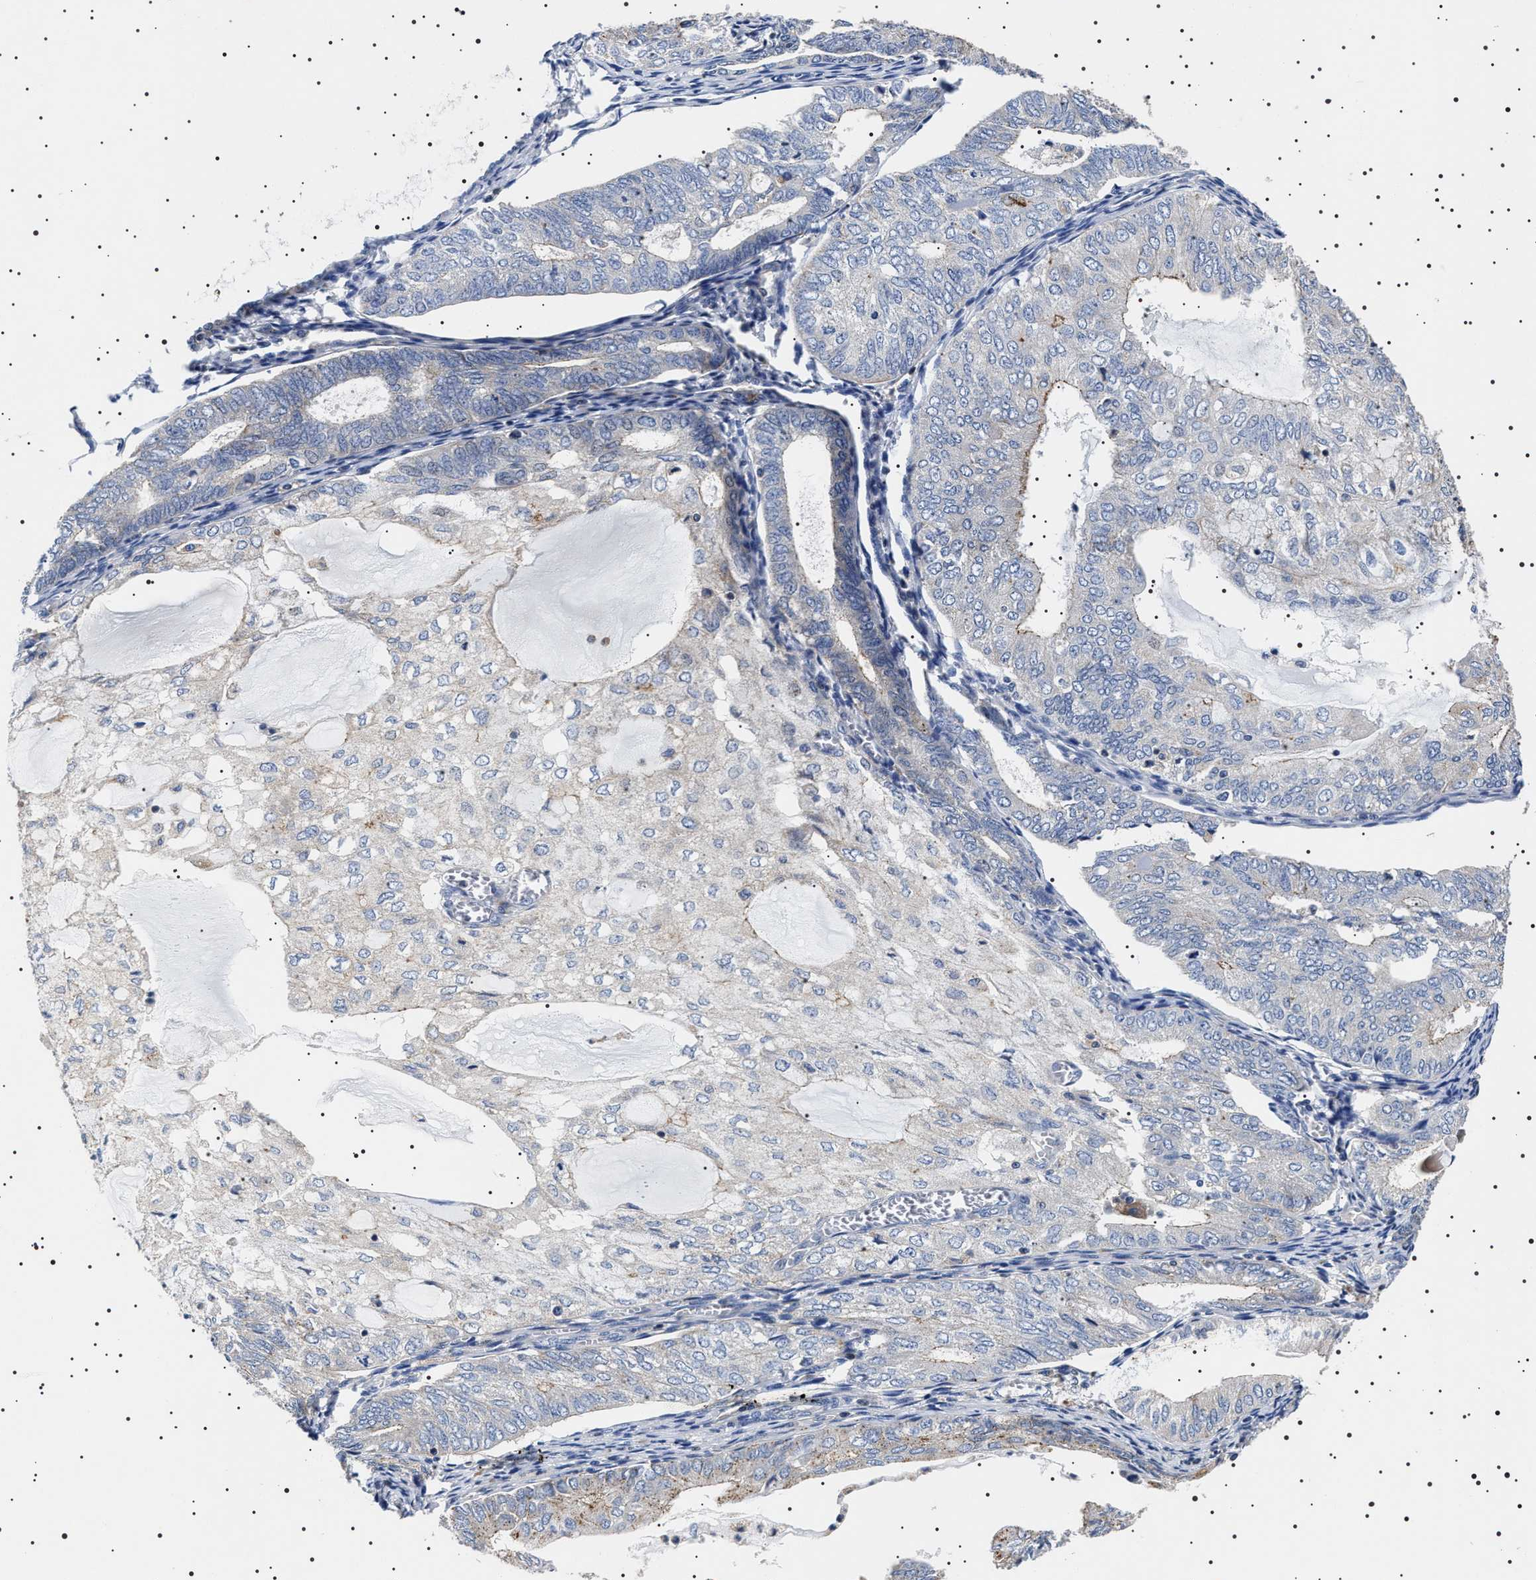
{"staining": {"intensity": "moderate", "quantity": "<25%", "location": "cytoplasmic/membranous"}, "tissue": "endometrial cancer", "cell_type": "Tumor cells", "image_type": "cancer", "snomed": [{"axis": "morphology", "description": "Adenocarcinoma, NOS"}, {"axis": "topography", "description": "Endometrium"}], "caption": "An immunohistochemistry (IHC) micrograph of neoplastic tissue is shown. Protein staining in brown labels moderate cytoplasmic/membranous positivity in endometrial adenocarcinoma within tumor cells.", "gene": "SLC4A7", "patient": {"sex": "female", "age": 81}}